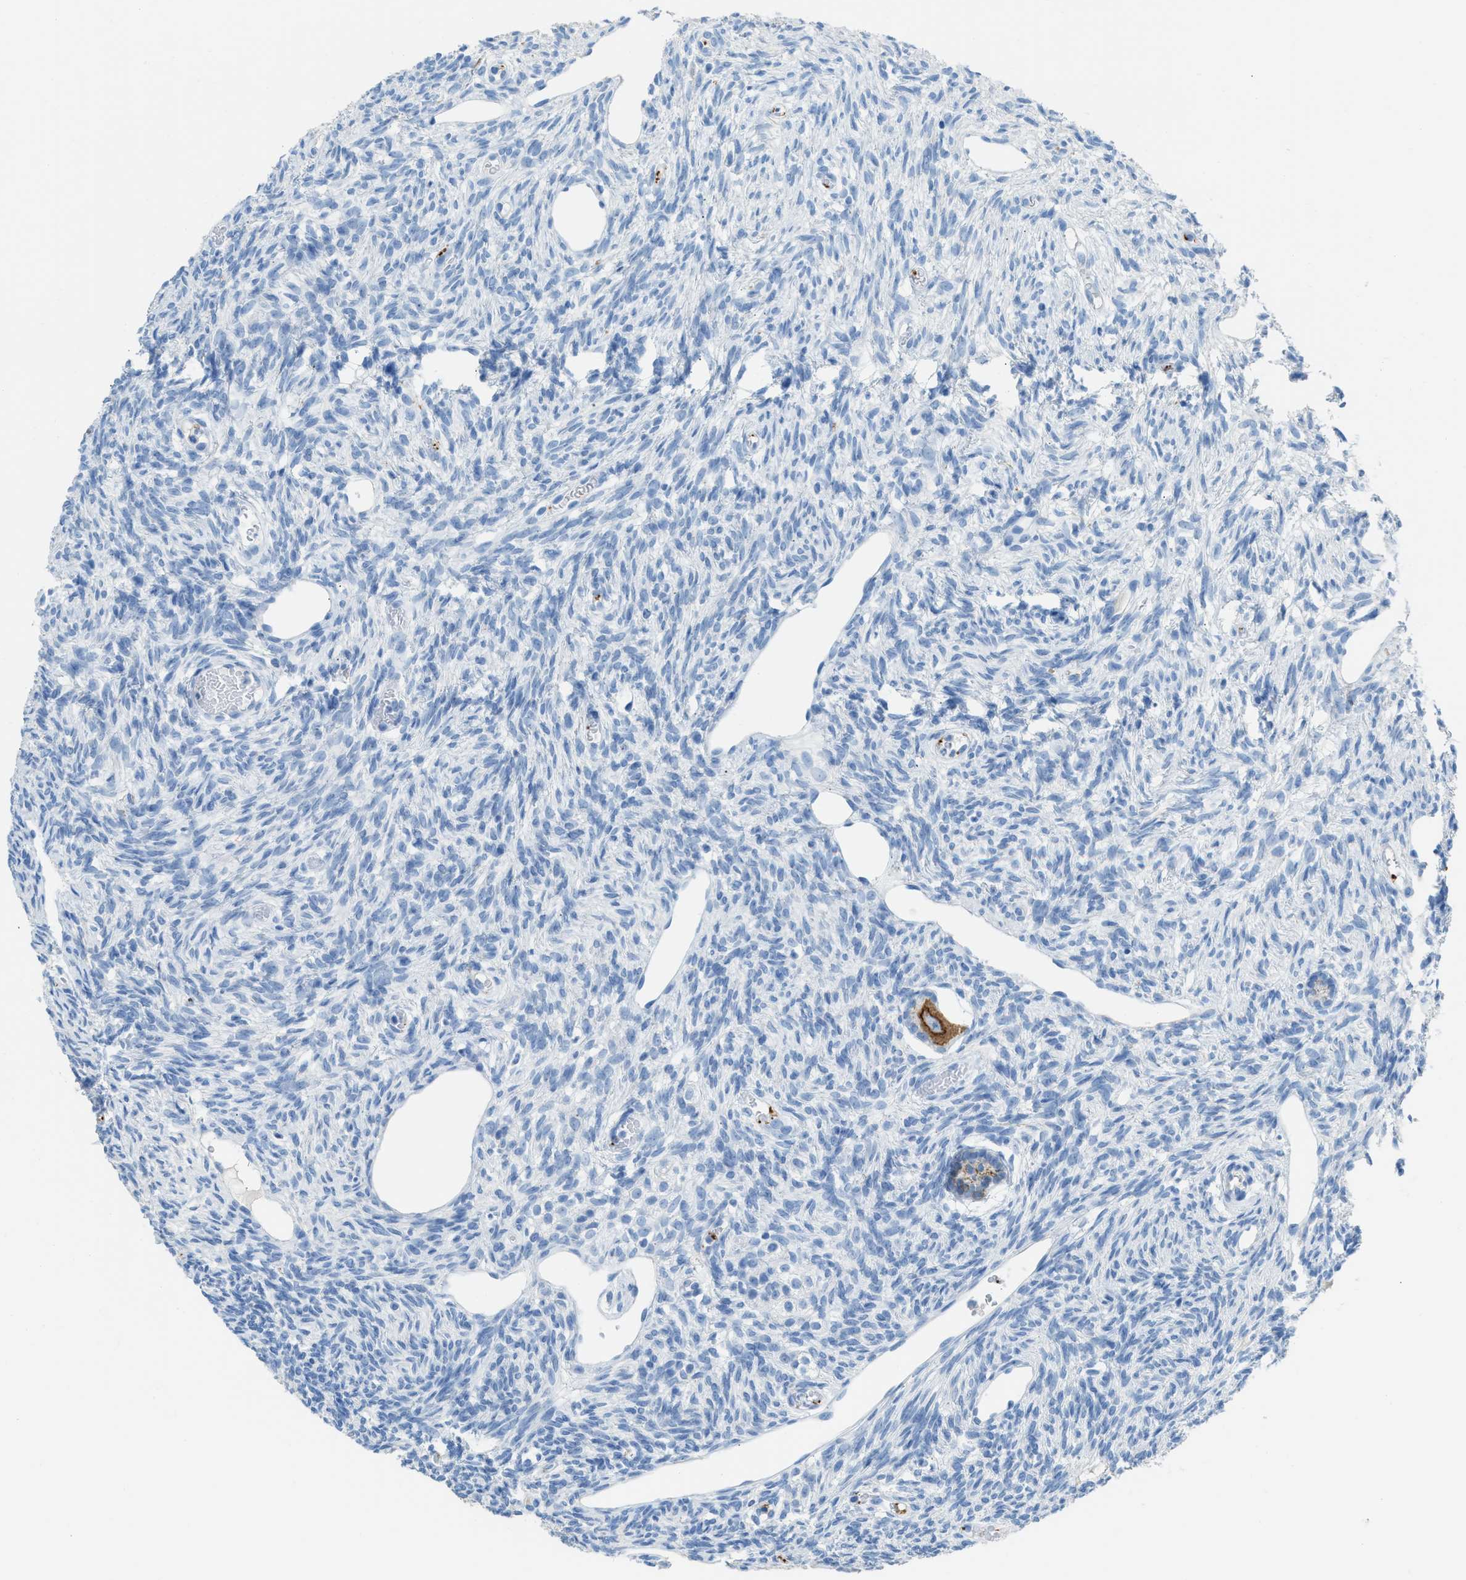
{"staining": {"intensity": "strong", "quantity": ">75%", "location": "cytoplasmic/membranous"}, "tissue": "ovary", "cell_type": "Follicle cells", "image_type": "normal", "snomed": [{"axis": "morphology", "description": "Normal tissue, NOS"}, {"axis": "topography", "description": "Ovary"}], "caption": "A brown stain highlights strong cytoplasmic/membranous expression of a protein in follicle cells of unremarkable ovary. (Stains: DAB (3,3'-diaminobenzidine) in brown, nuclei in blue, Microscopy: brightfield microscopy at high magnification).", "gene": "FAIM2", "patient": {"sex": "female", "age": 33}}